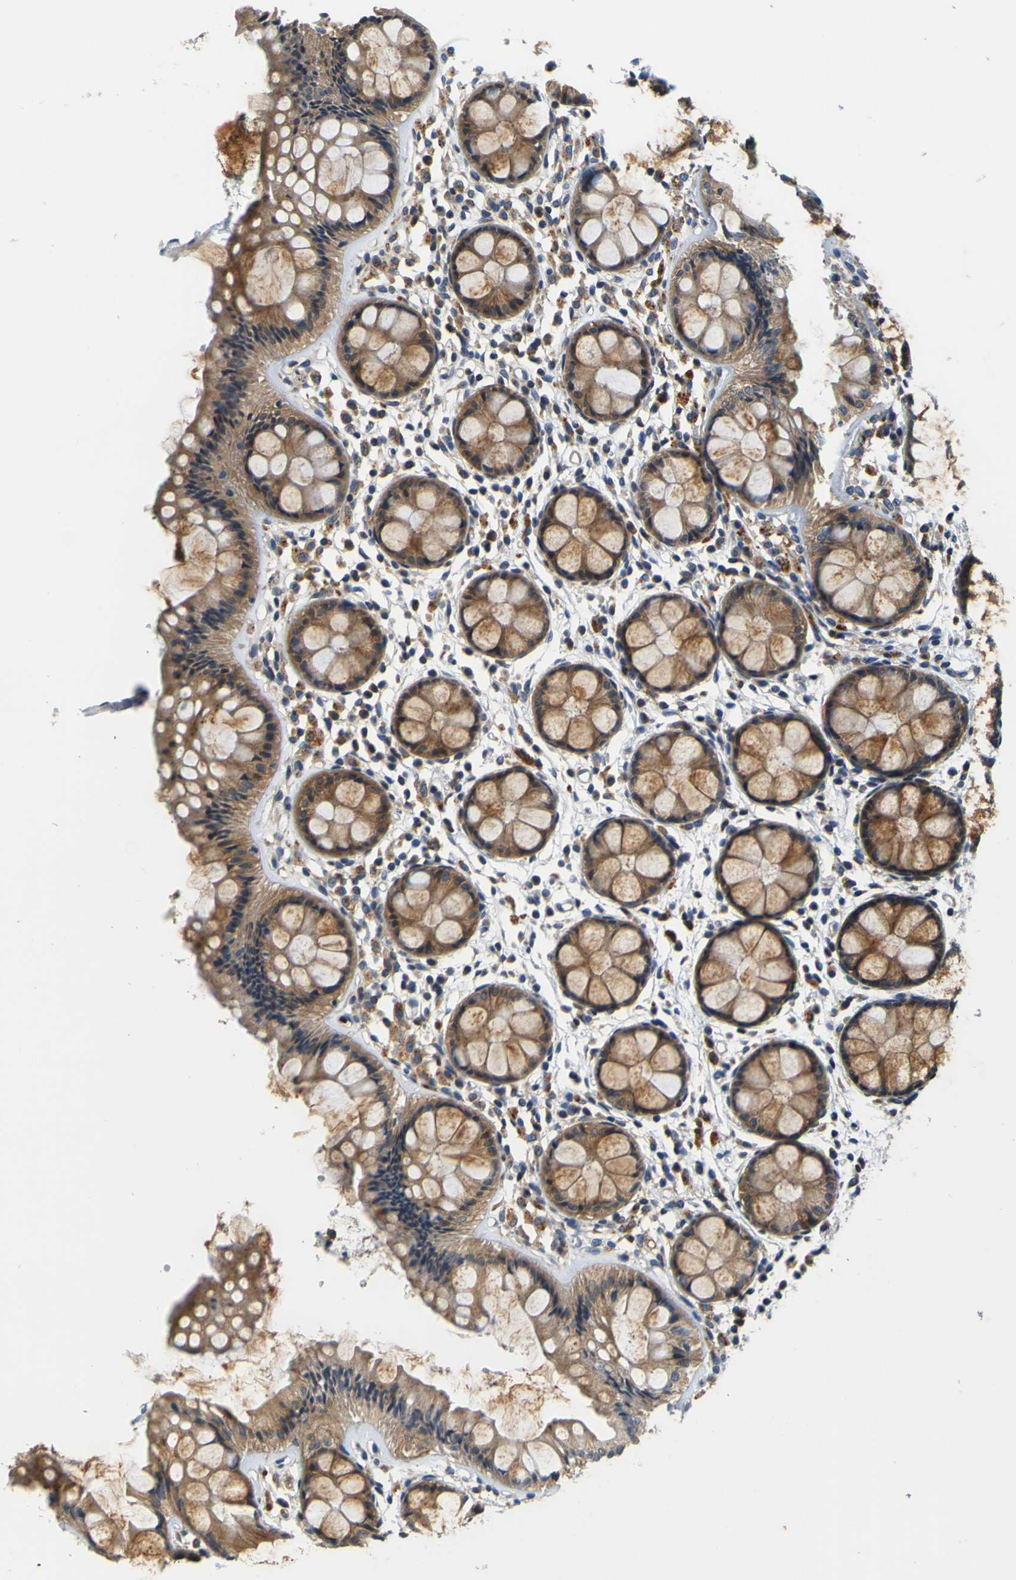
{"staining": {"intensity": "moderate", "quantity": ">75%", "location": "cytoplasmic/membranous"}, "tissue": "rectum", "cell_type": "Glandular cells", "image_type": "normal", "snomed": [{"axis": "morphology", "description": "Normal tissue, NOS"}, {"axis": "topography", "description": "Rectum"}], "caption": "Immunohistochemistry histopathology image of normal human rectum stained for a protein (brown), which exhibits medium levels of moderate cytoplasmic/membranous positivity in about >75% of glandular cells.", "gene": "TNIK", "patient": {"sex": "female", "age": 66}}